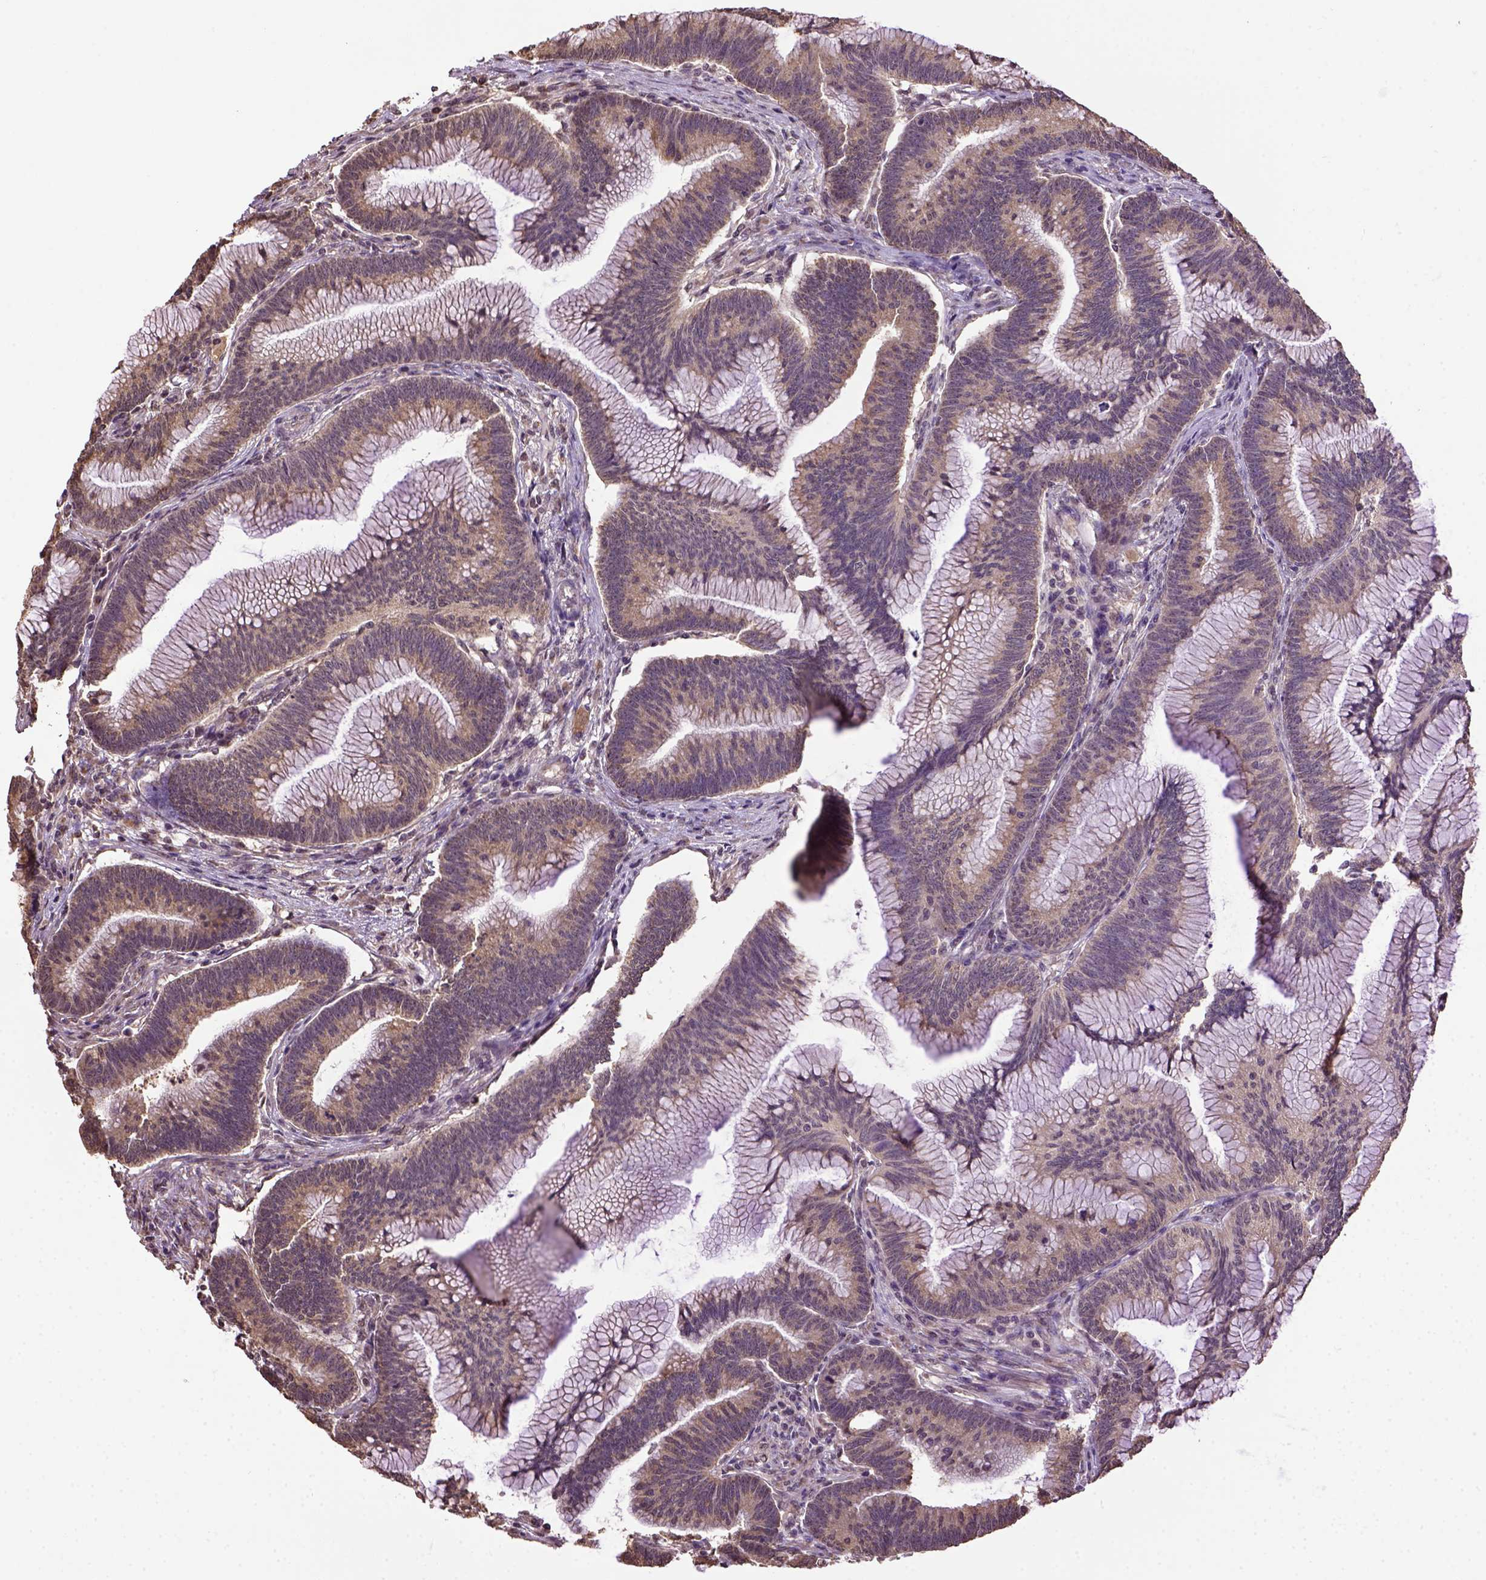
{"staining": {"intensity": "weak", "quantity": ">75%", "location": "cytoplasmic/membranous"}, "tissue": "colorectal cancer", "cell_type": "Tumor cells", "image_type": "cancer", "snomed": [{"axis": "morphology", "description": "Adenocarcinoma, NOS"}, {"axis": "topography", "description": "Colon"}], "caption": "Immunohistochemical staining of colorectal cancer (adenocarcinoma) exhibits low levels of weak cytoplasmic/membranous staining in approximately >75% of tumor cells. Using DAB (brown) and hematoxylin (blue) stains, captured at high magnification using brightfield microscopy.", "gene": "WDR17", "patient": {"sex": "female", "age": 78}}